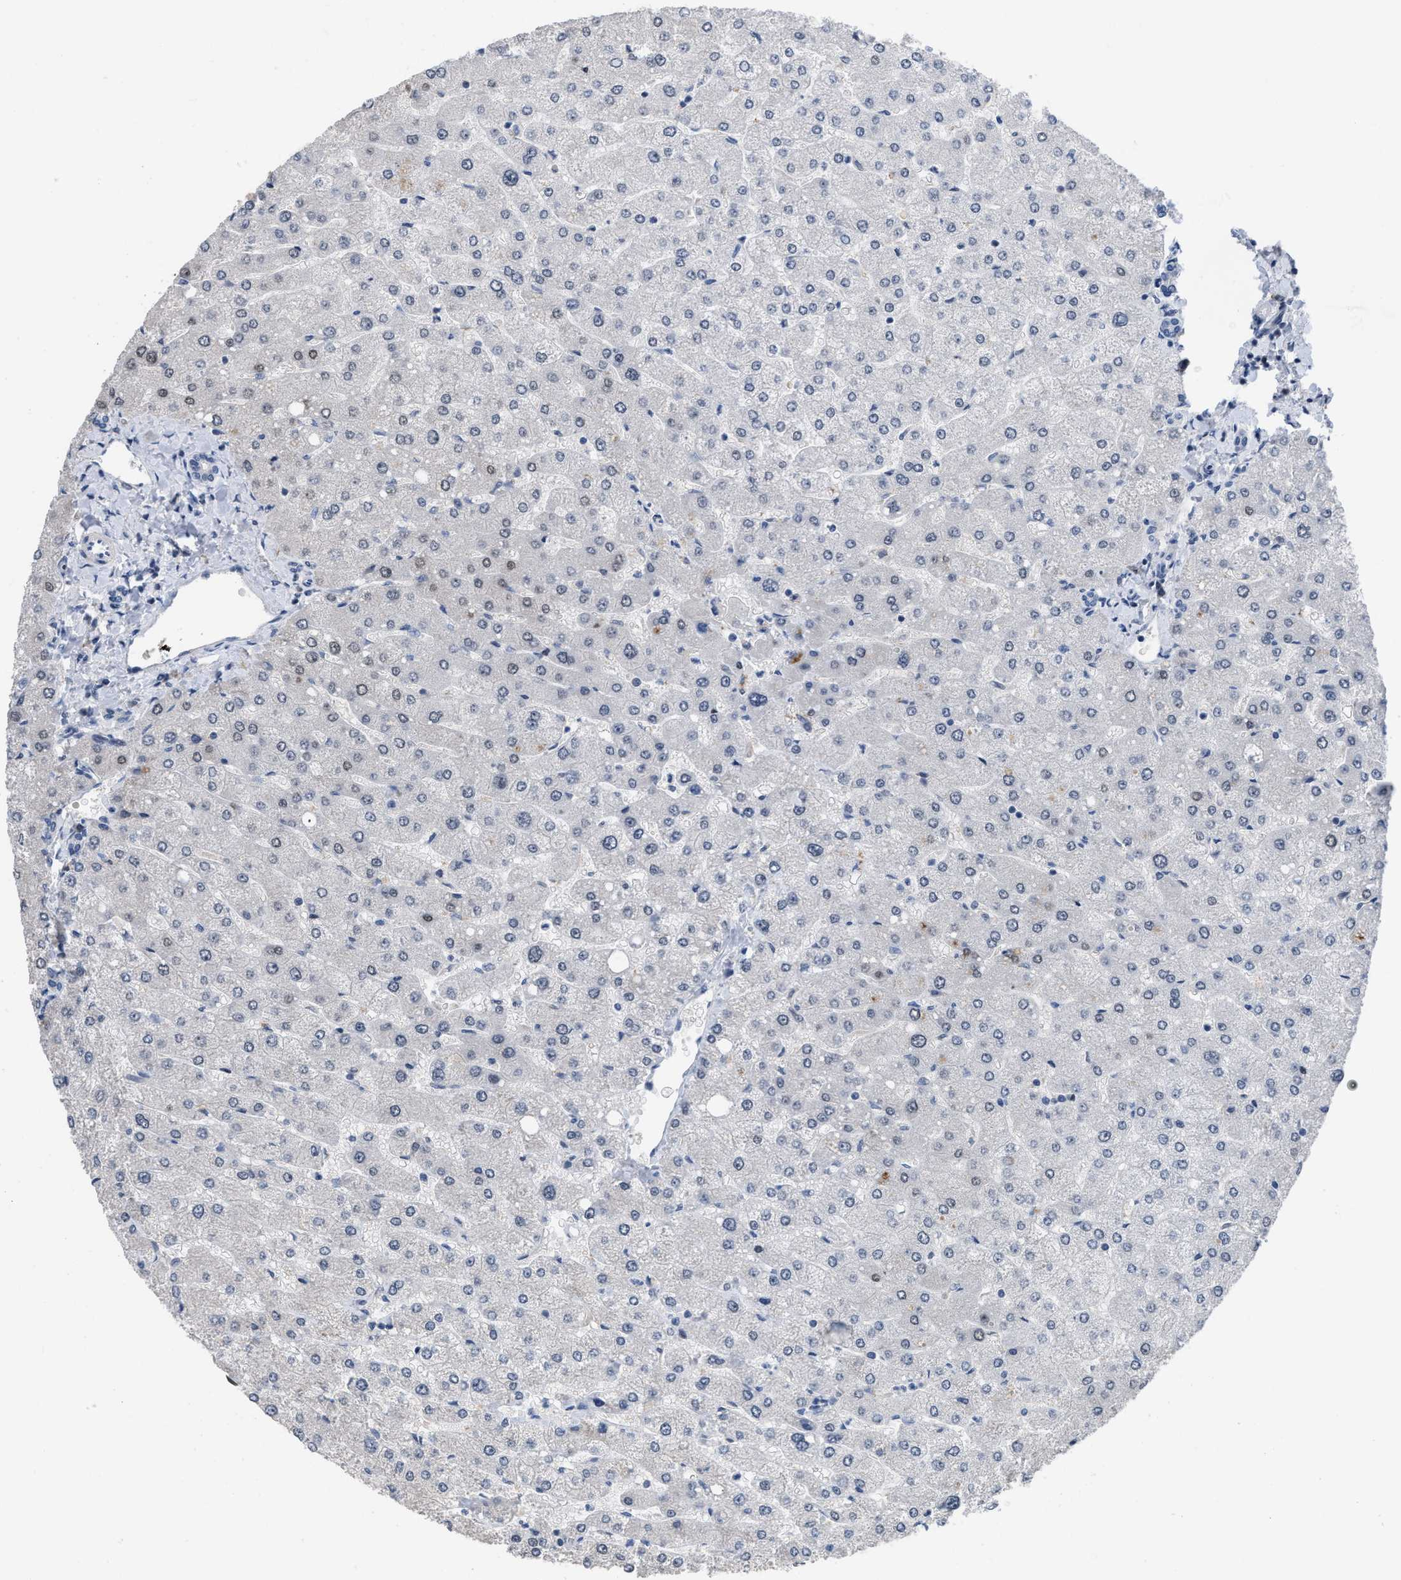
{"staining": {"intensity": "negative", "quantity": "none", "location": "none"}, "tissue": "liver", "cell_type": "Cholangiocytes", "image_type": "normal", "snomed": [{"axis": "morphology", "description": "Normal tissue, NOS"}, {"axis": "topography", "description": "Liver"}], "caption": "A high-resolution image shows immunohistochemistry staining of unremarkable liver, which demonstrates no significant expression in cholangiocytes. (DAB immunohistochemistry with hematoxylin counter stain).", "gene": "SETDB1", "patient": {"sex": "male", "age": 55}}